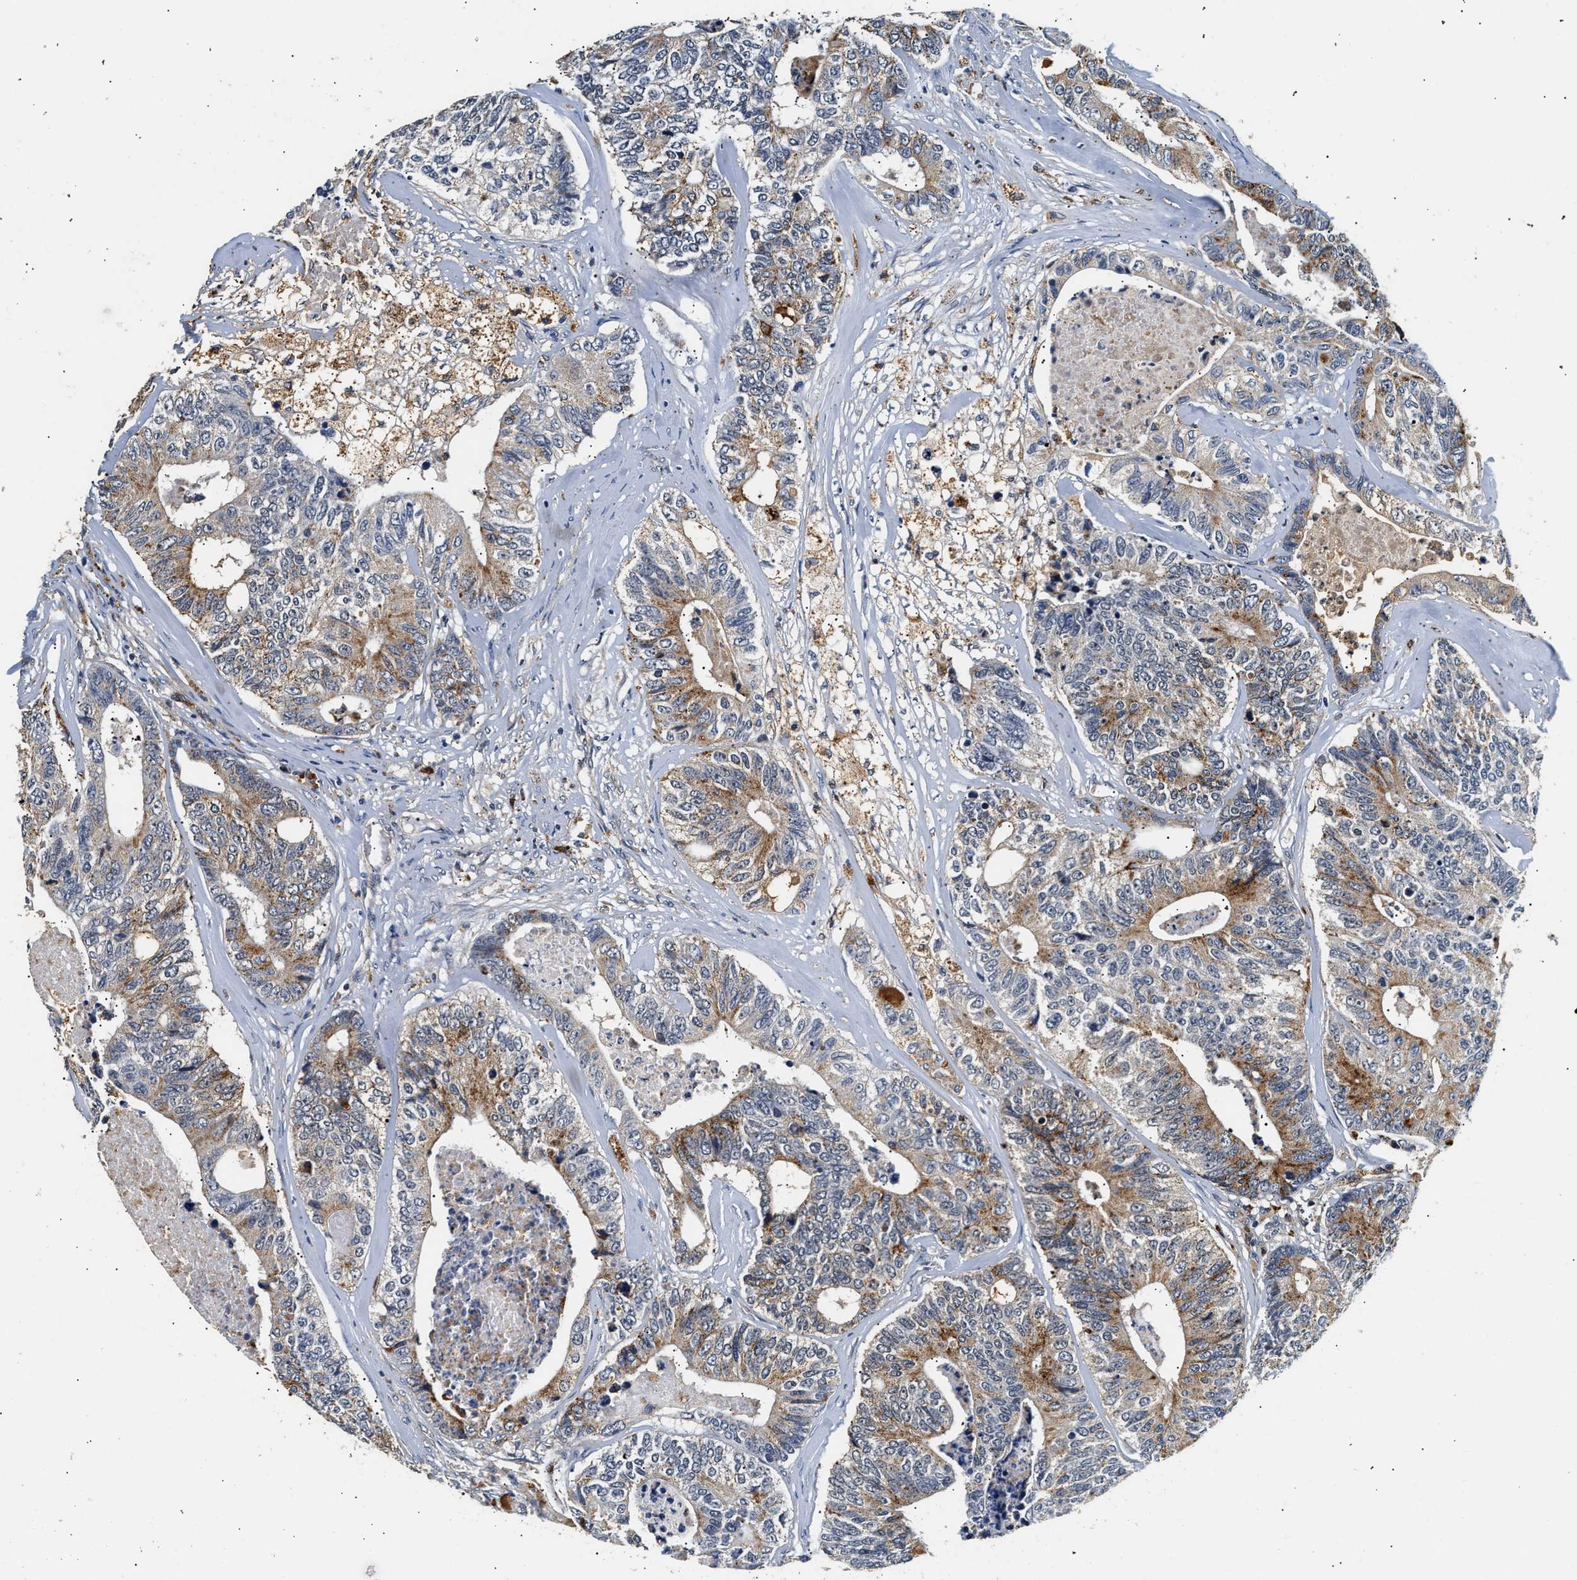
{"staining": {"intensity": "moderate", "quantity": ">75%", "location": "cytoplasmic/membranous"}, "tissue": "colorectal cancer", "cell_type": "Tumor cells", "image_type": "cancer", "snomed": [{"axis": "morphology", "description": "Adenocarcinoma, NOS"}, {"axis": "topography", "description": "Colon"}], "caption": "Colorectal cancer stained for a protein (brown) exhibits moderate cytoplasmic/membranous positive positivity in approximately >75% of tumor cells.", "gene": "SMU1", "patient": {"sex": "female", "age": 67}}